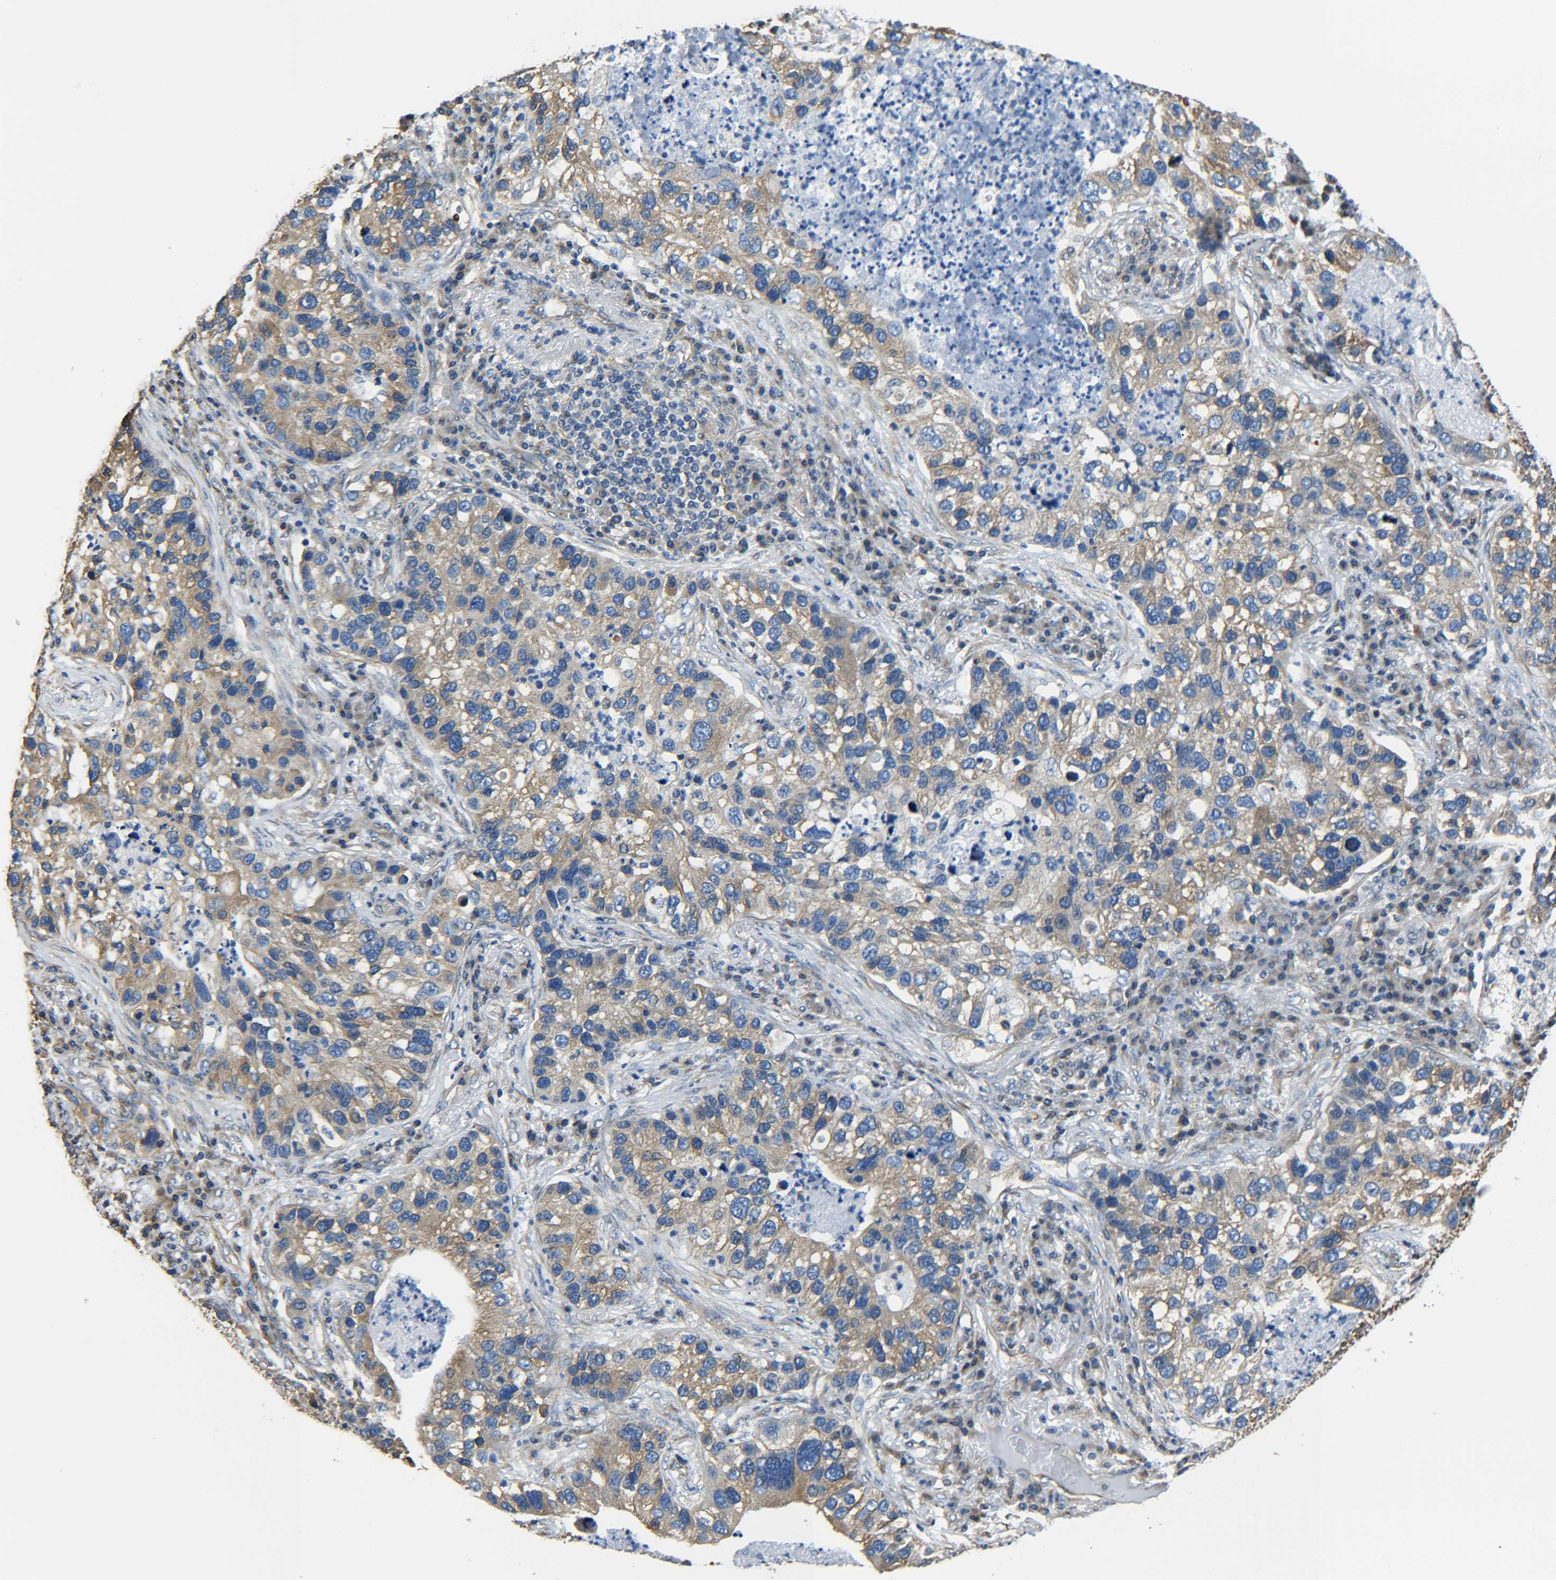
{"staining": {"intensity": "moderate", "quantity": ">75%", "location": "cytoplasmic/membranous"}, "tissue": "lung cancer", "cell_type": "Tumor cells", "image_type": "cancer", "snomed": [{"axis": "morphology", "description": "Normal tissue, NOS"}, {"axis": "morphology", "description": "Adenocarcinoma, NOS"}, {"axis": "topography", "description": "Bronchus"}, {"axis": "topography", "description": "Lung"}], "caption": "This is an image of immunohistochemistry staining of lung cancer (adenocarcinoma), which shows moderate expression in the cytoplasmic/membranous of tumor cells.", "gene": "TUBB", "patient": {"sex": "male", "age": 54}}